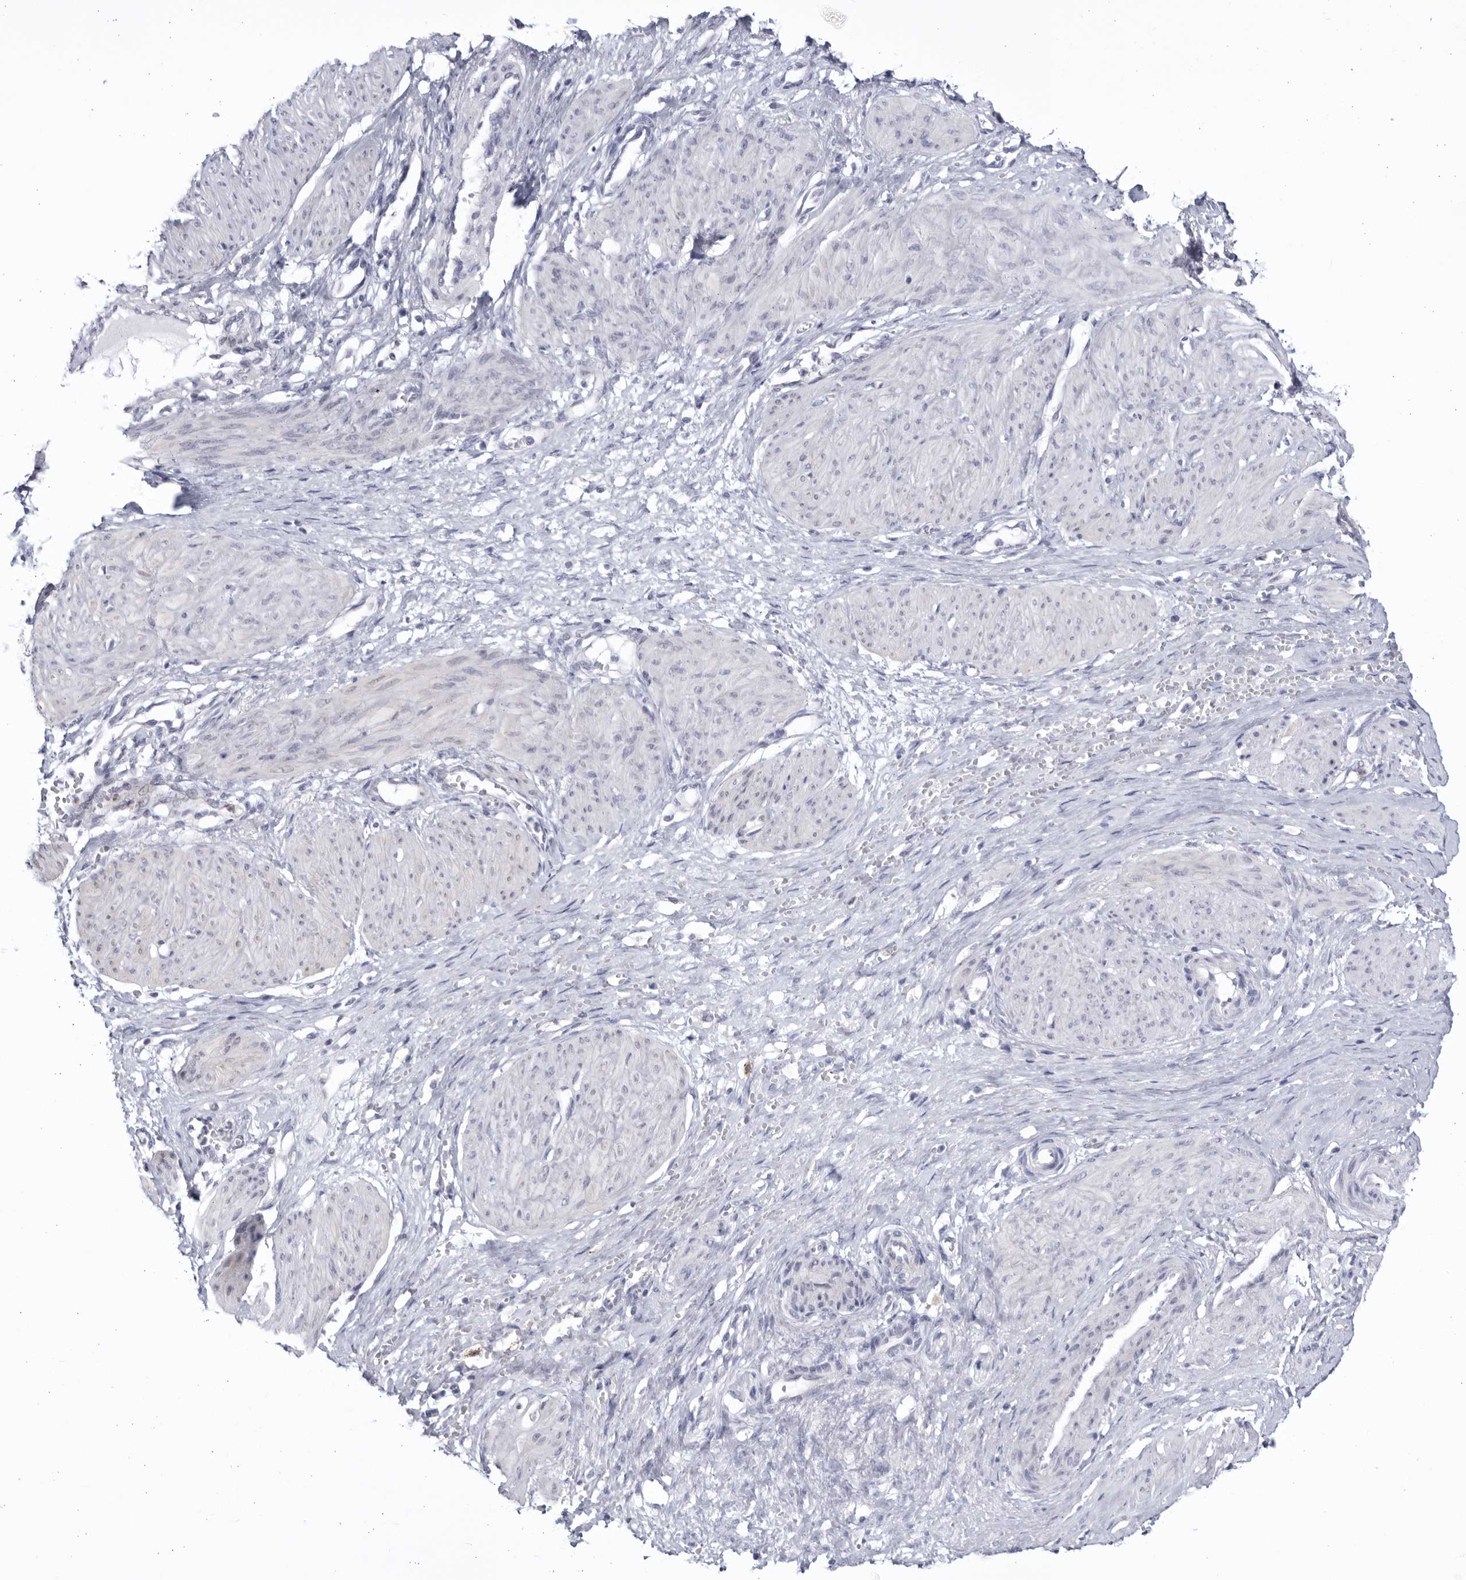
{"staining": {"intensity": "negative", "quantity": "none", "location": "none"}, "tissue": "smooth muscle", "cell_type": "Smooth muscle cells", "image_type": "normal", "snomed": [{"axis": "morphology", "description": "Normal tissue, NOS"}, {"axis": "topography", "description": "Endometrium"}], "caption": "IHC of unremarkable human smooth muscle reveals no positivity in smooth muscle cells. (DAB immunohistochemistry (IHC), high magnification).", "gene": "CCDC181", "patient": {"sex": "female", "age": 33}}